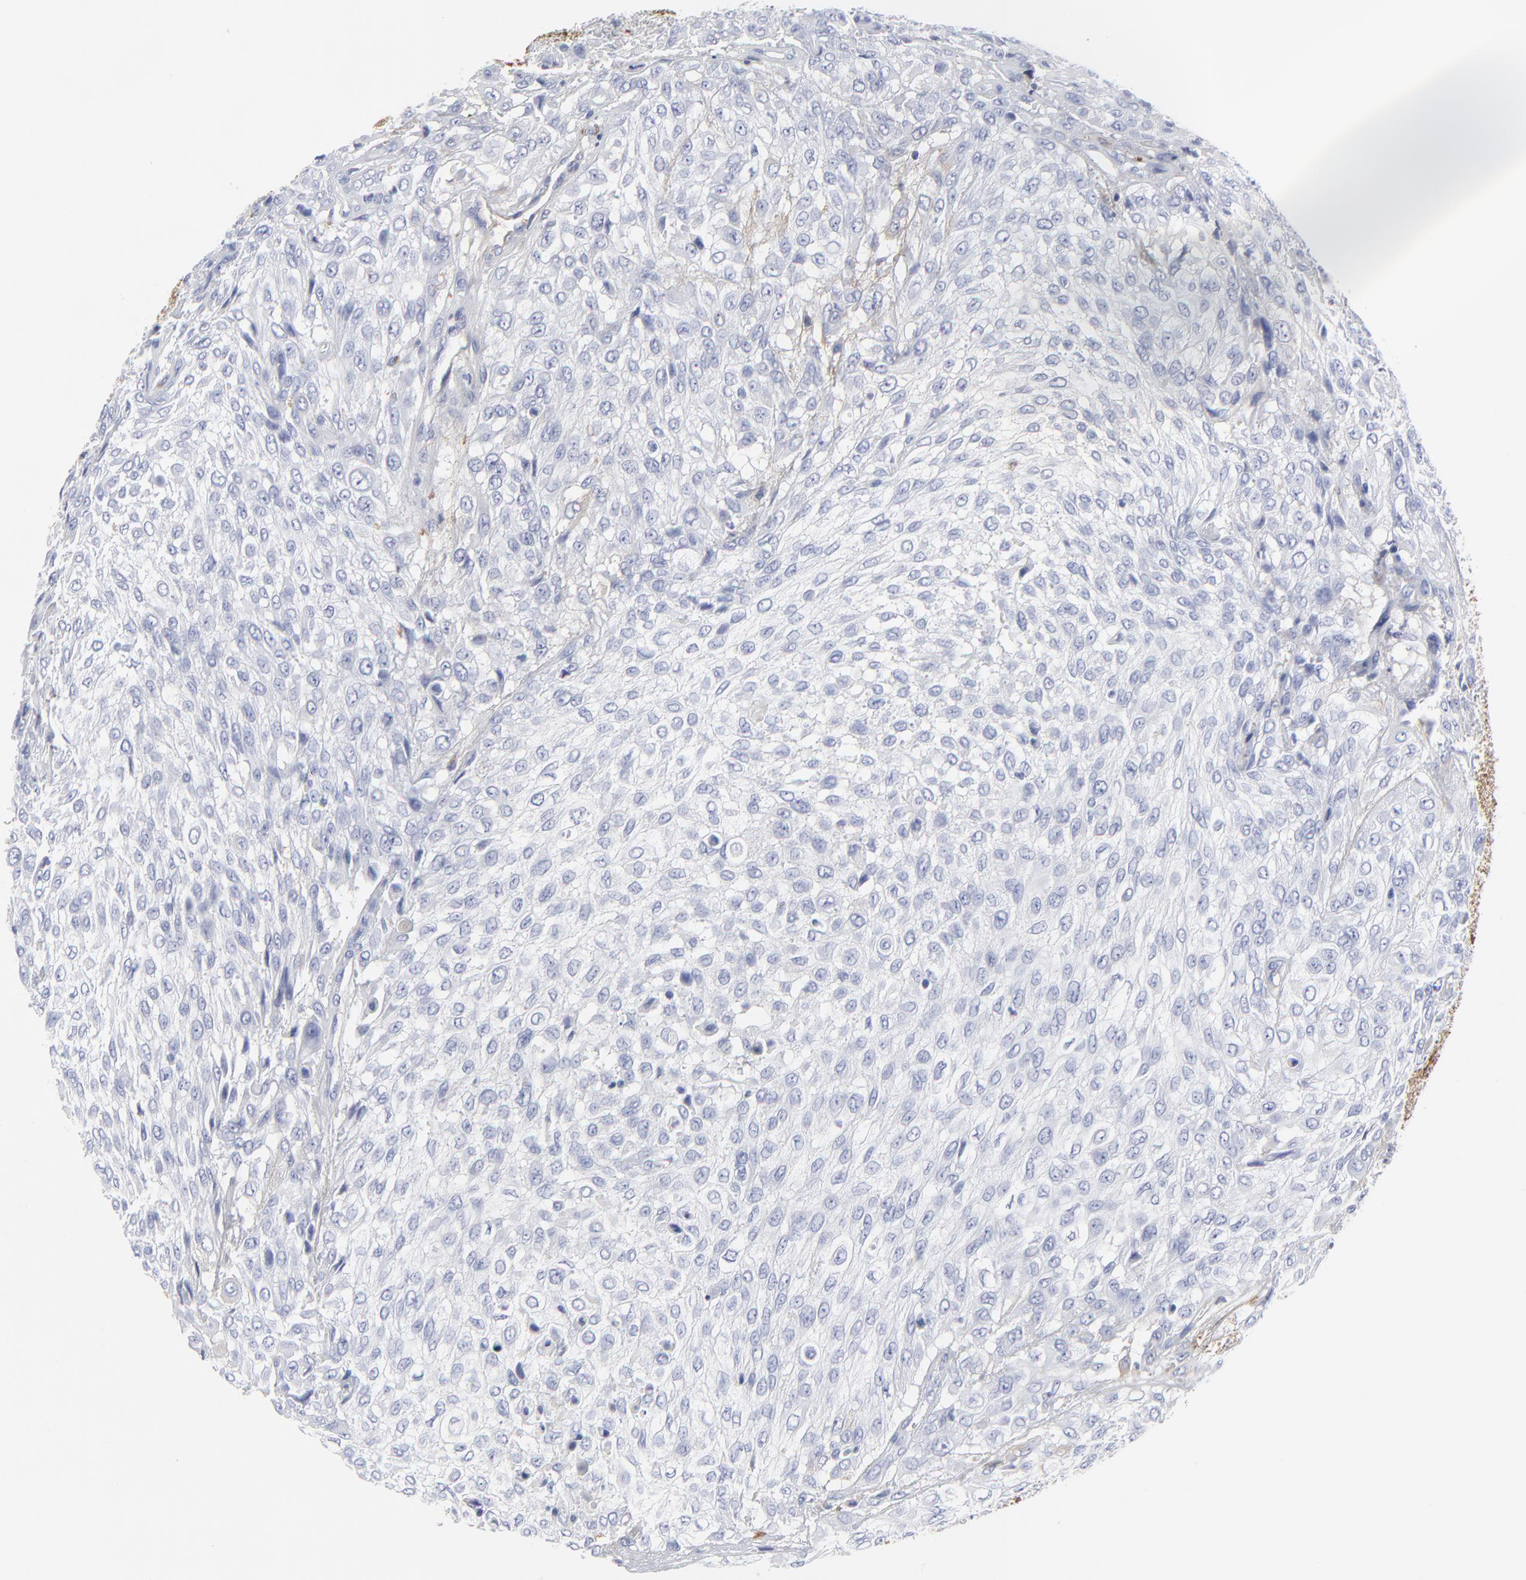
{"staining": {"intensity": "strong", "quantity": "<25%", "location": "cytoplasmic/membranous"}, "tissue": "urothelial cancer", "cell_type": "Tumor cells", "image_type": "cancer", "snomed": [{"axis": "morphology", "description": "Urothelial carcinoma, High grade"}, {"axis": "topography", "description": "Urinary bladder"}], "caption": "Urothelial carcinoma (high-grade) was stained to show a protein in brown. There is medium levels of strong cytoplasmic/membranous expression in approximately <25% of tumor cells.", "gene": "DCN", "patient": {"sex": "male", "age": 57}}